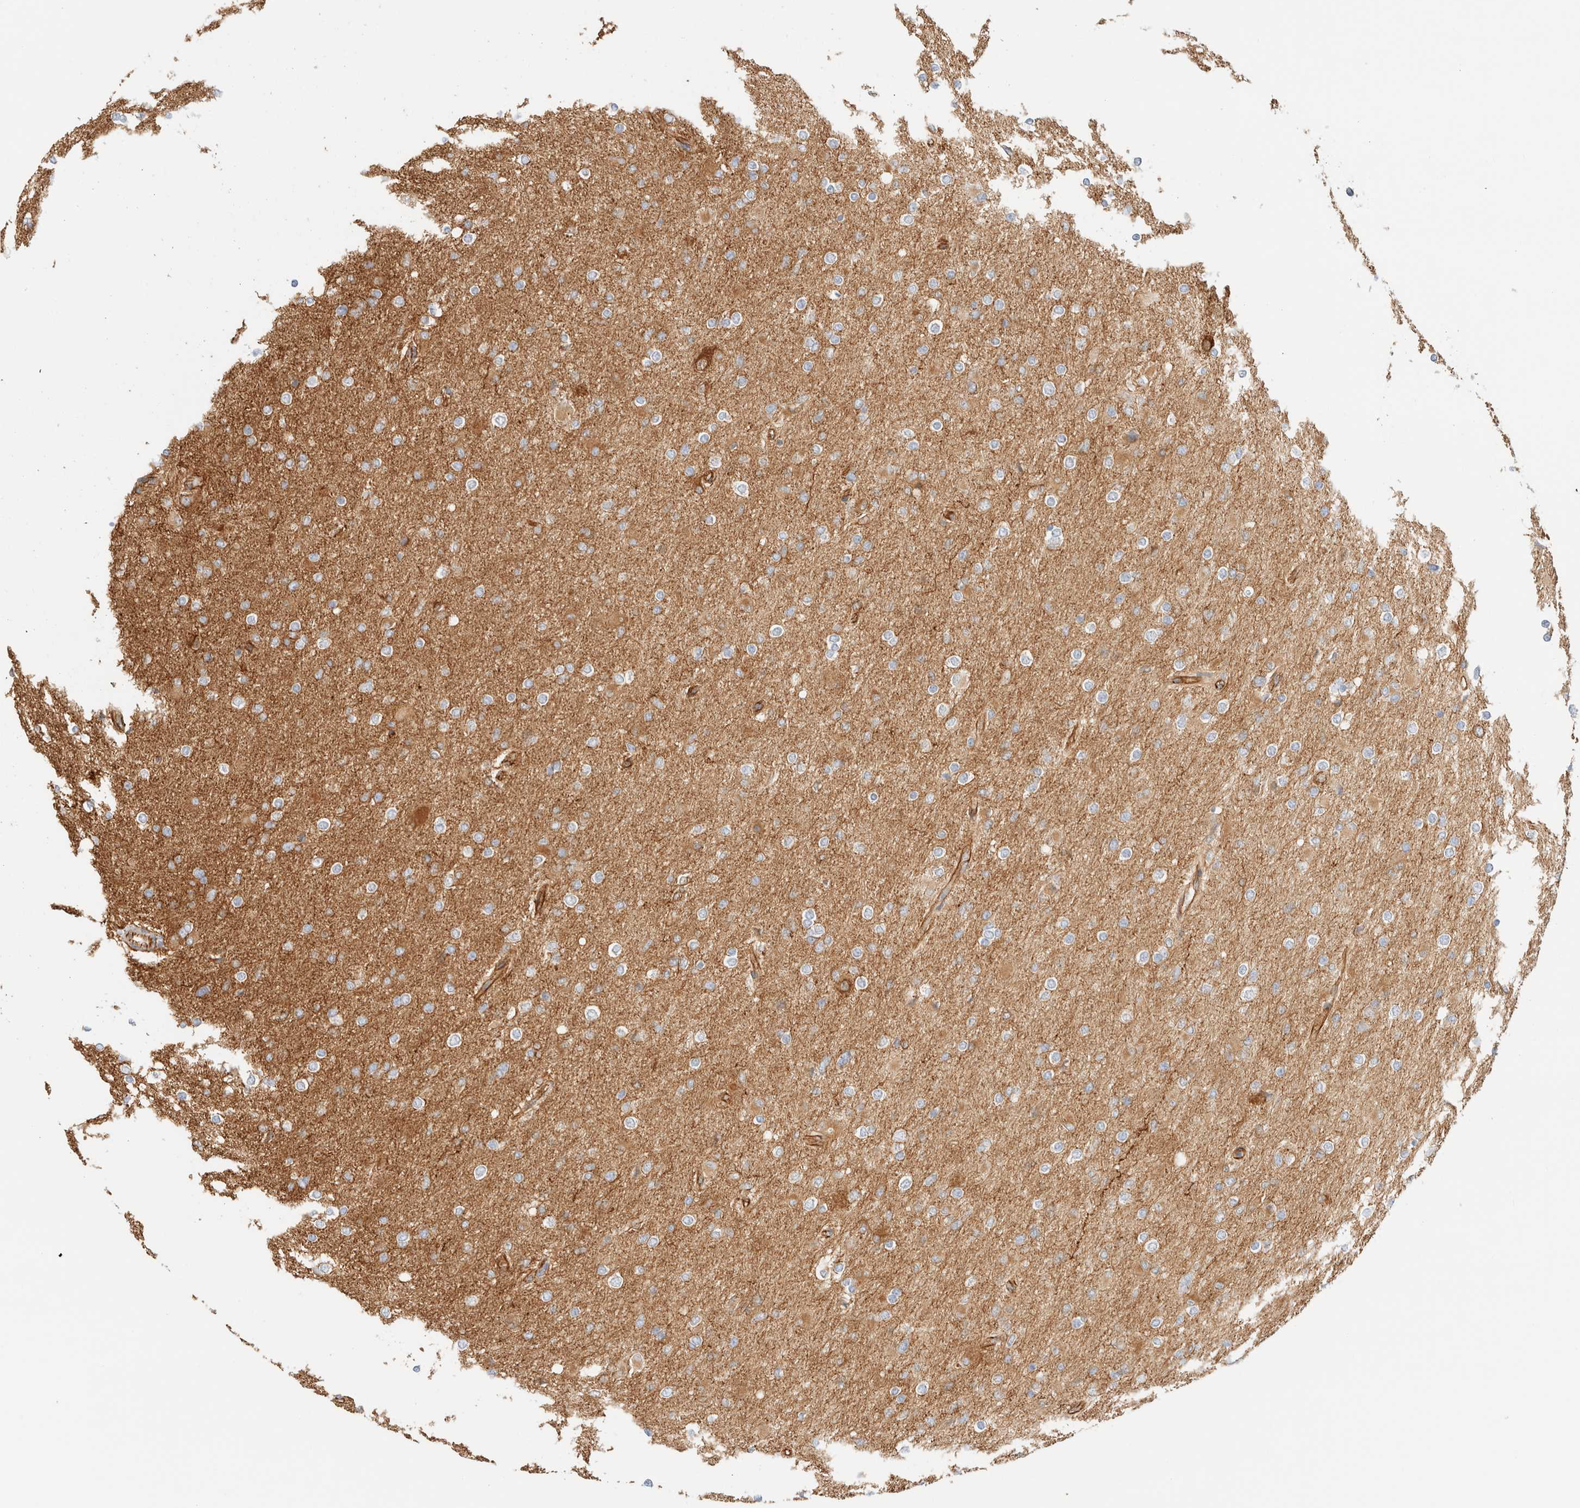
{"staining": {"intensity": "moderate", "quantity": "<25%", "location": "cytoplasmic/membranous"}, "tissue": "glioma", "cell_type": "Tumor cells", "image_type": "cancer", "snomed": [{"axis": "morphology", "description": "Glioma, malignant, High grade"}, {"axis": "topography", "description": "Cerebral cortex"}], "caption": "Protein expression analysis of human malignant glioma (high-grade) reveals moderate cytoplasmic/membranous staining in about <25% of tumor cells. The protein of interest is stained brown, and the nuclei are stained in blue (DAB (3,3'-diaminobenzidine) IHC with brightfield microscopy, high magnification).", "gene": "CYB5R4", "patient": {"sex": "female", "age": 36}}